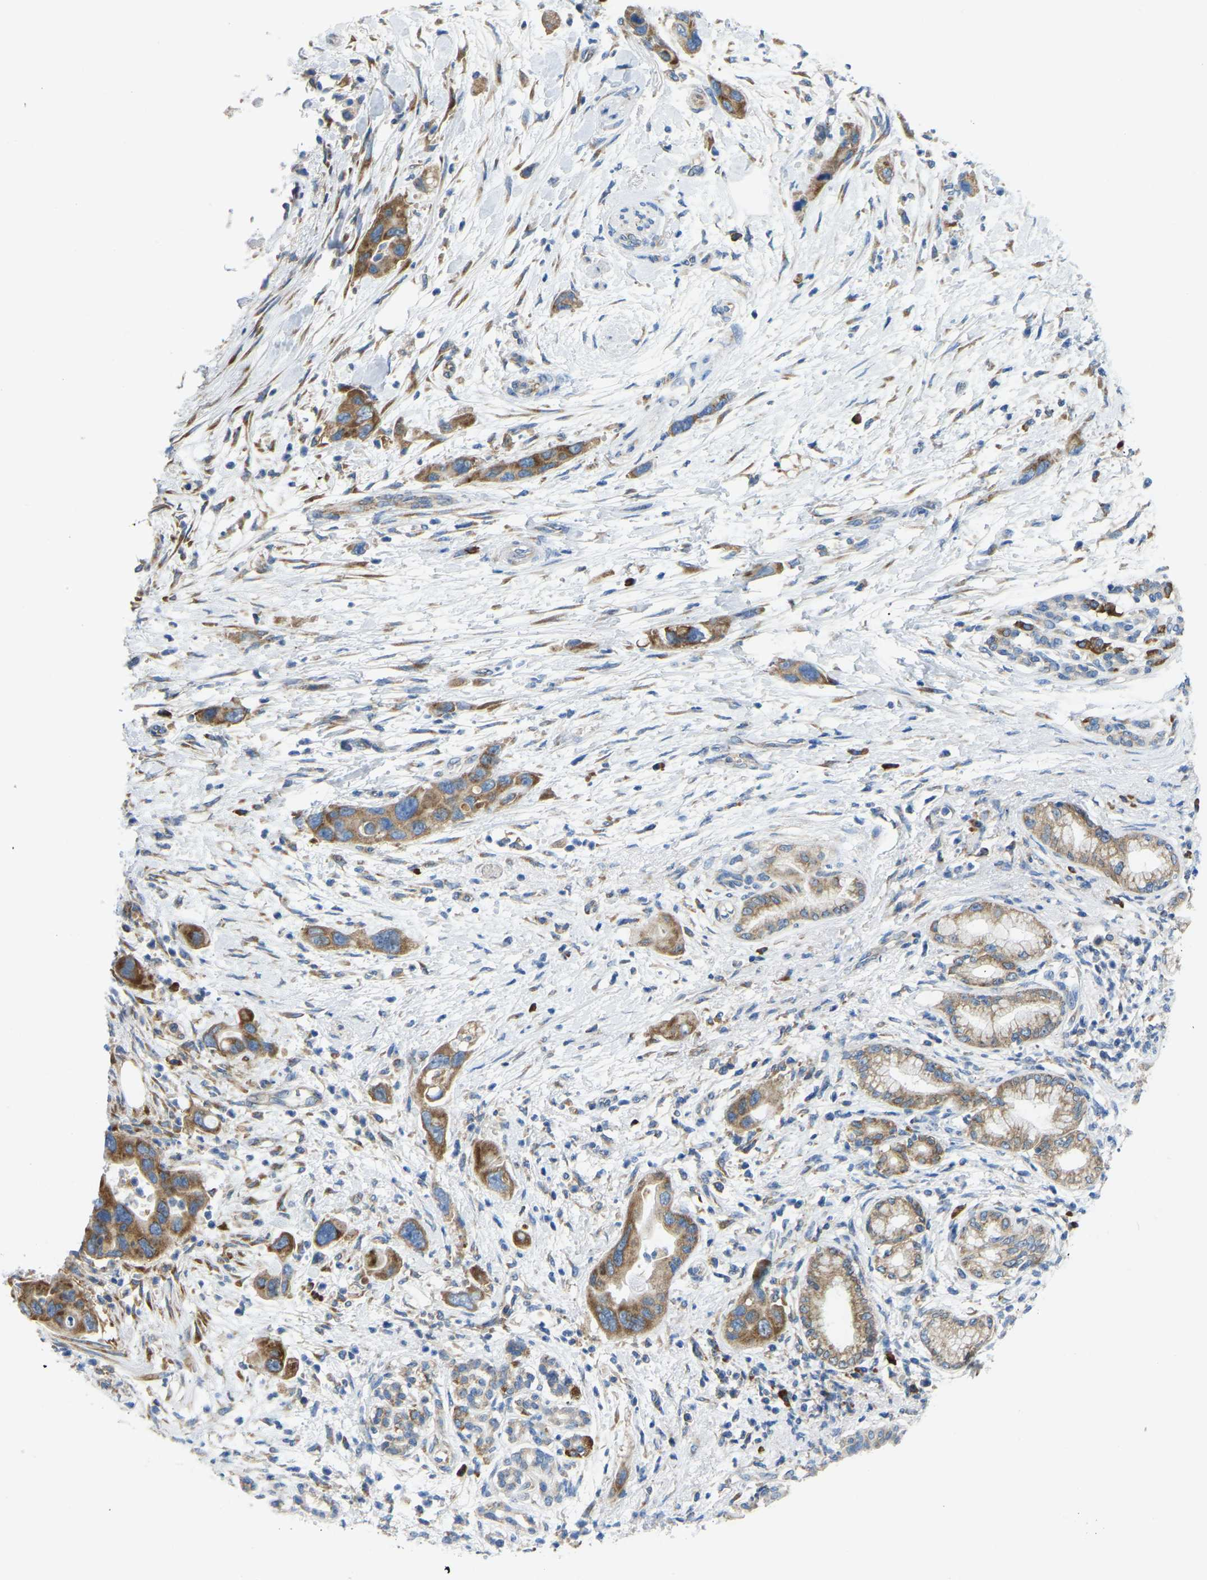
{"staining": {"intensity": "moderate", "quantity": ">75%", "location": "cytoplasmic/membranous"}, "tissue": "pancreatic cancer", "cell_type": "Tumor cells", "image_type": "cancer", "snomed": [{"axis": "morphology", "description": "Normal tissue, NOS"}, {"axis": "morphology", "description": "Adenocarcinoma, NOS"}, {"axis": "topography", "description": "Pancreas"}], "caption": "Immunohistochemistry micrograph of pancreatic adenocarcinoma stained for a protein (brown), which displays medium levels of moderate cytoplasmic/membranous staining in approximately >75% of tumor cells.", "gene": "SND1", "patient": {"sex": "female", "age": 71}}